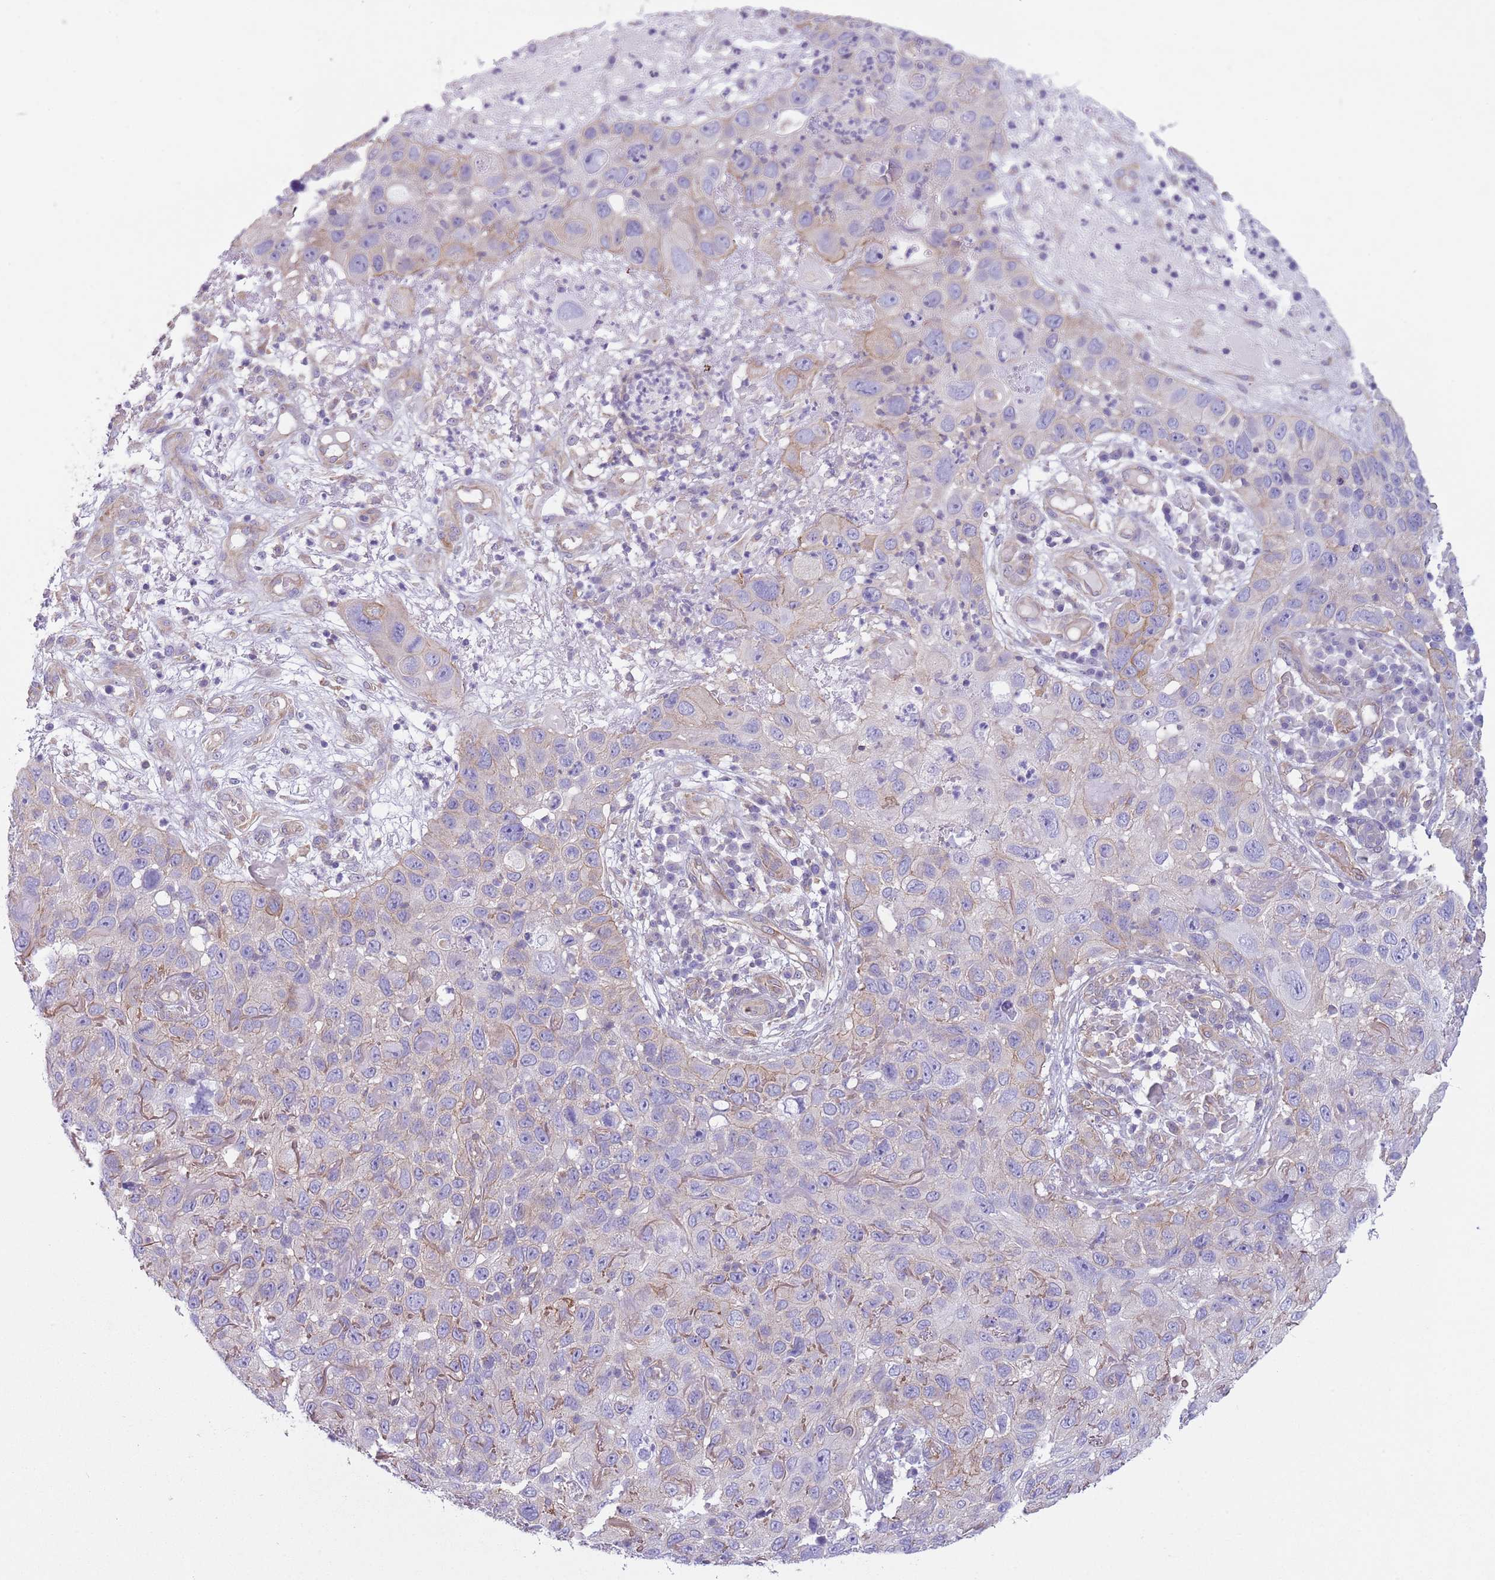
{"staining": {"intensity": "weak", "quantity": "<25%", "location": "cytoplasmic/membranous"}, "tissue": "skin cancer", "cell_type": "Tumor cells", "image_type": "cancer", "snomed": [{"axis": "morphology", "description": "Squamous cell carcinoma in situ, NOS"}, {"axis": "morphology", "description": "Squamous cell carcinoma, NOS"}, {"axis": "topography", "description": "Skin"}], "caption": "The immunohistochemistry photomicrograph has no significant staining in tumor cells of skin cancer tissue. Nuclei are stained in blue.", "gene": "RBP3", "patient": {"sex": "male", "age": 93}}